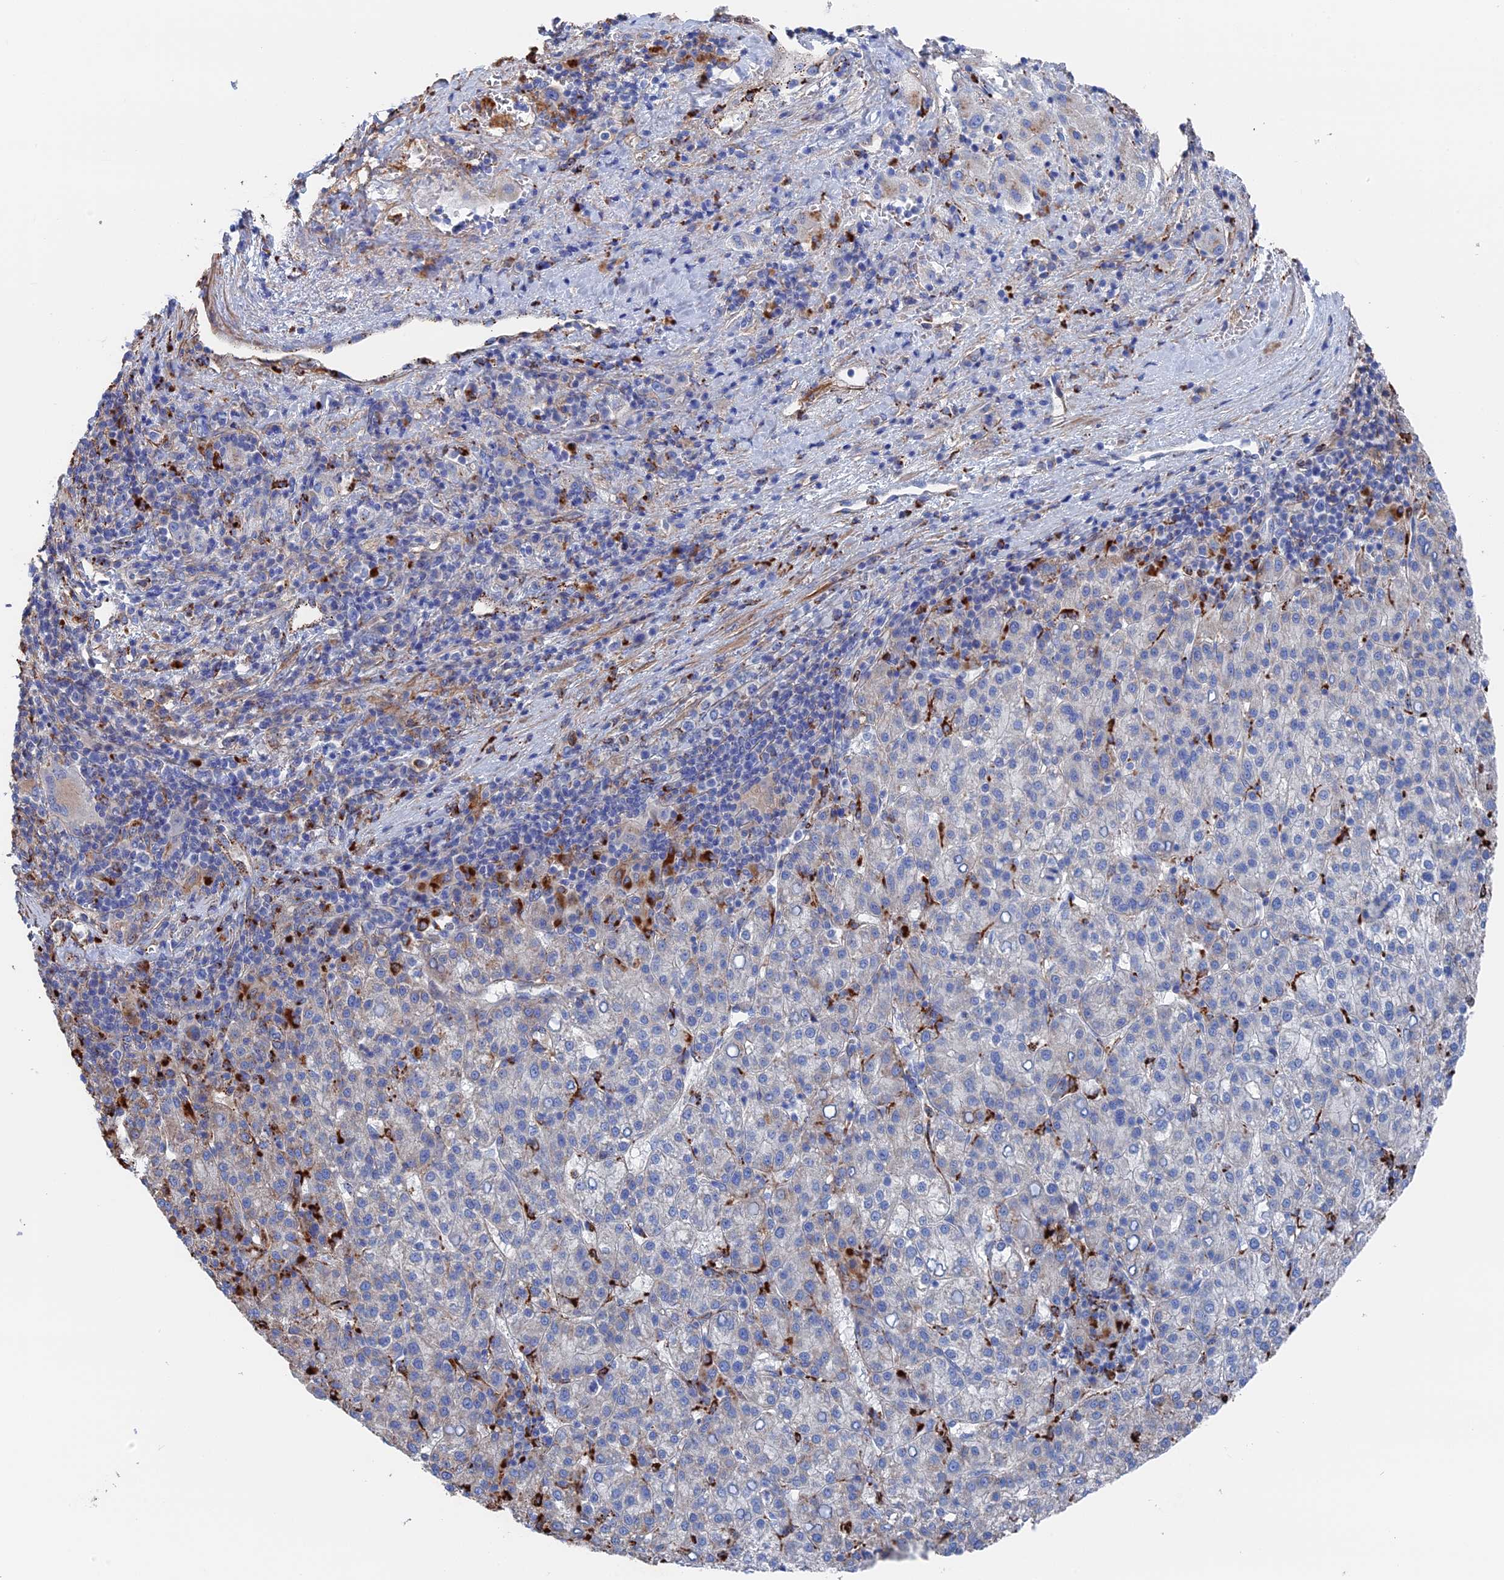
{"staining": {"intensity": "negative", "quantity": "none", "location": "none"}, "tissue": "liver cancer", "cell_type": "Tumor cells", "image_type": "cancer", "snomed": [{"axis": "morphology", "description": "Carcinoma, Hepatocellular, NOS"}, {"axis": "topography", "description": "Liver"}], "caption": "Immunohistochemistry of liver hepatocellular carcinoma reveals no positivity in tumor cells. The staining is performed using DAB (3,3'-diaminobenzidine) brown chromogen with nuclei counter-stained in using hematoxylin.", "gene": "STRA6", "patient": {"sex": "female", "age": 58}}